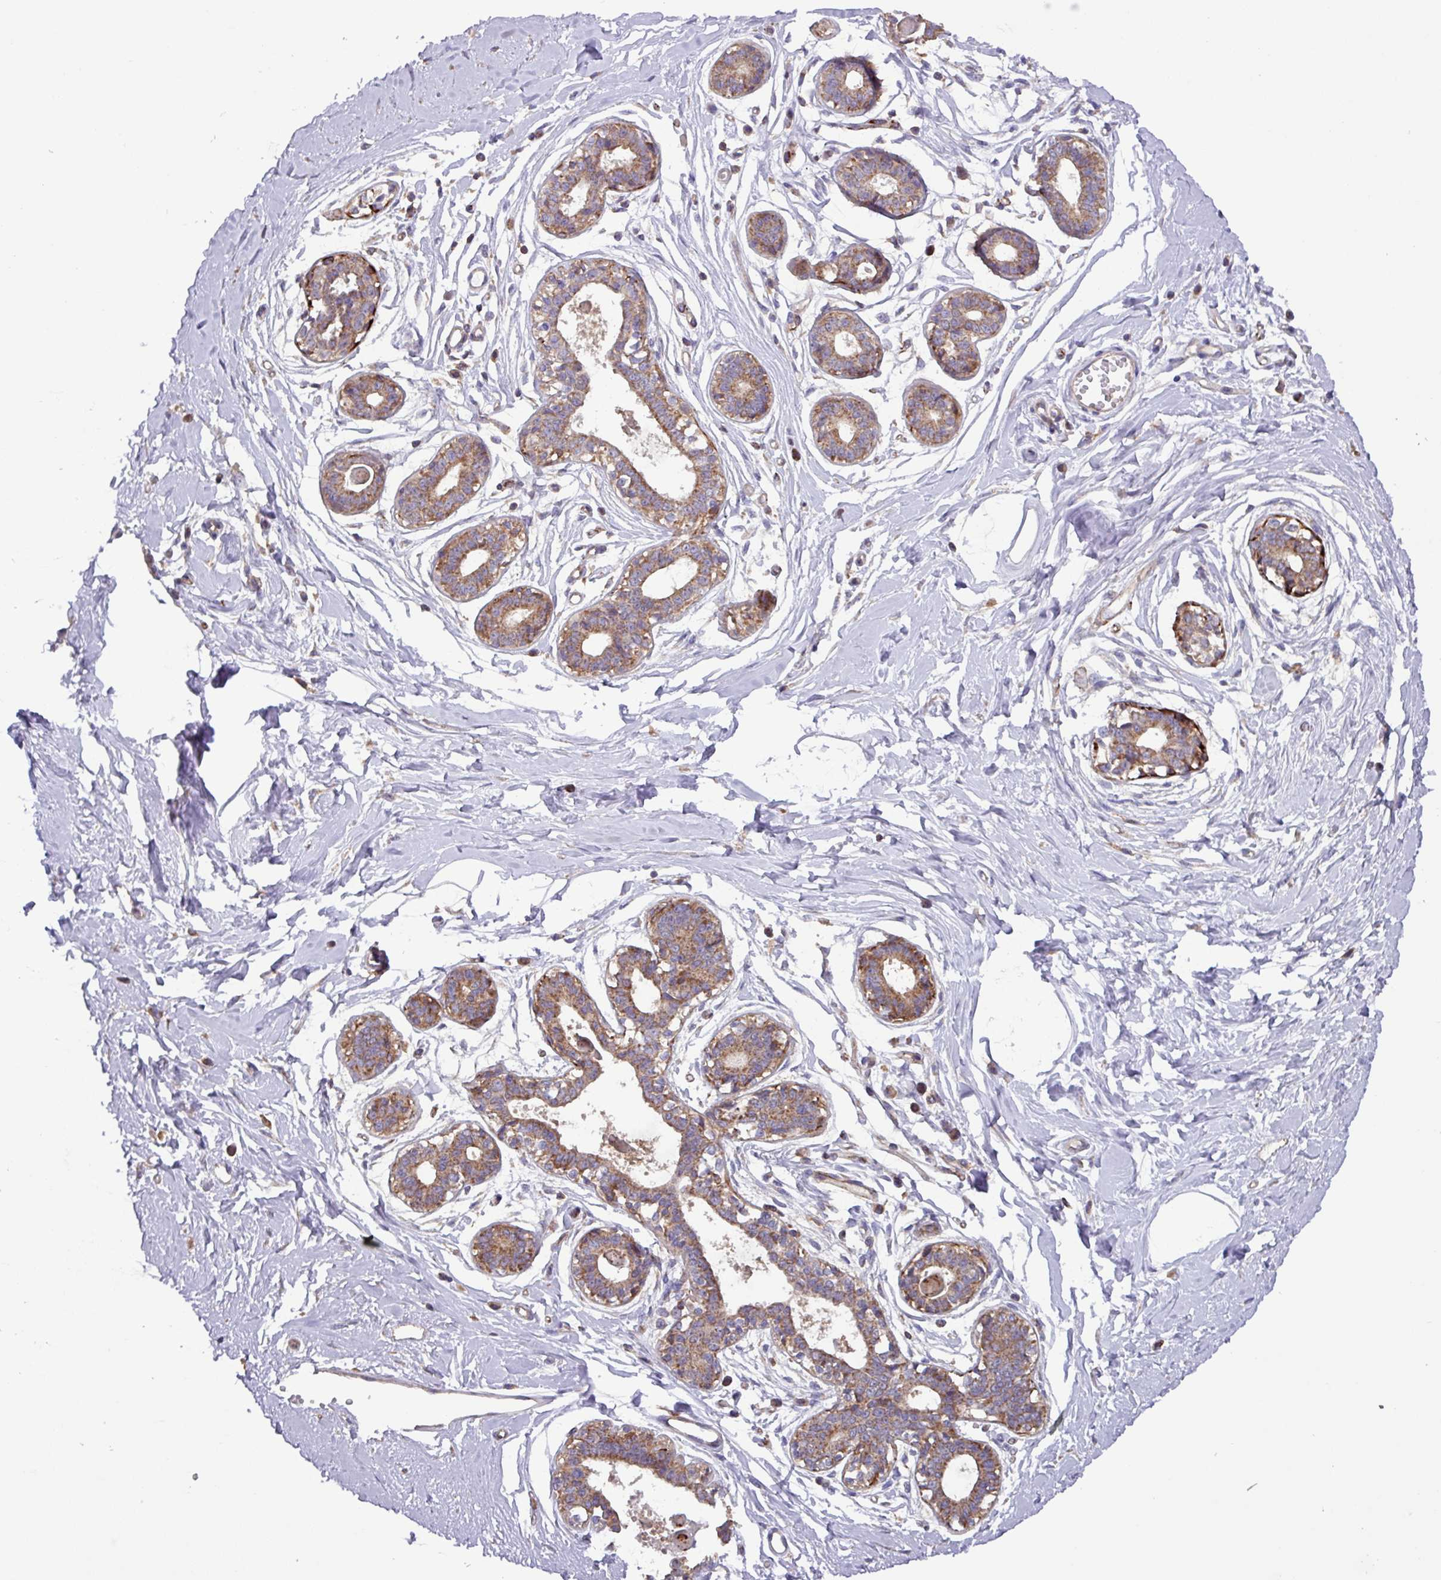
{"staining": {"intensity": "negative", "quantity": "none", "location": "none"}, "tissue": "breast", "cell_type": "Adipocytes", "image_type": "normal", "snomed": [{"axis": "morphology", "description": "Normal tissue, NOS"}, {"axis": "topography", "description": "Breast"}], "caption": "Immunohistochemistry (IHC) image of benign breast: human breast stained with DAB exhibits no significant protein staining in adipocytes. (DAB immunohistochemistry (IHC), high magnification).", "gene": "PLEKHD1", "patient": {"sex": "female", "age": 45}}